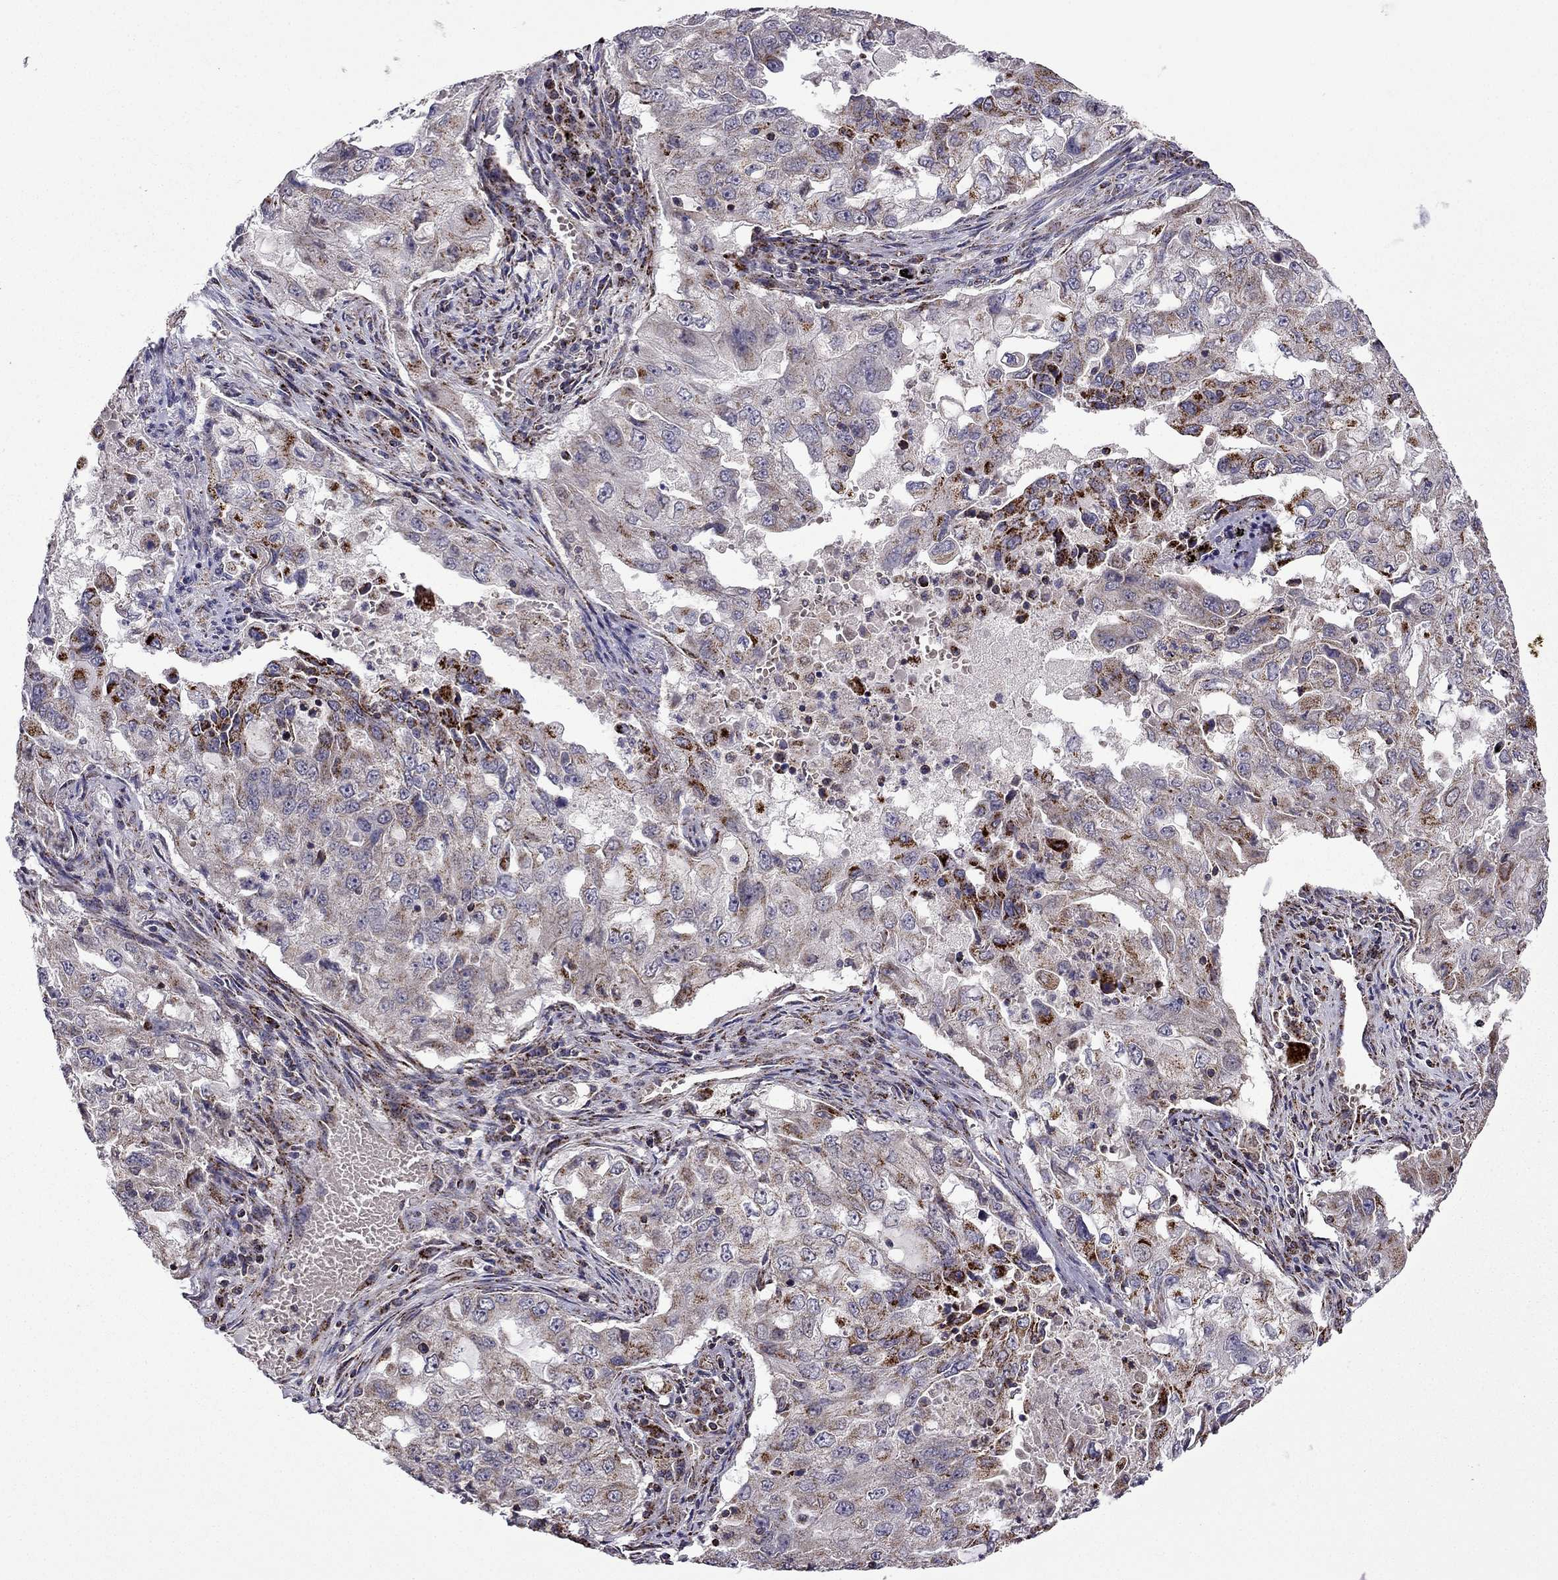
{"staining": {"intensity": "strong", "quantity": "<25%", "location": "cytoplasmic/membranous"}, "tissue": "lung cancer", "cell_type": "Tumor cells", "image_type": "cancer", "snomed": [{"axis": "morphology", "description": "Adenocarcinoma, NOS"}, {"axis": "topography", "description": "Lung"}], "caption": "Strong cytoplasmic/membranous protein positivity is identified in about <25% of tumor cells in adenocarcinoma (lung).", "gene": "TAB2", "patient": {"sex": "female", "age": 61}}